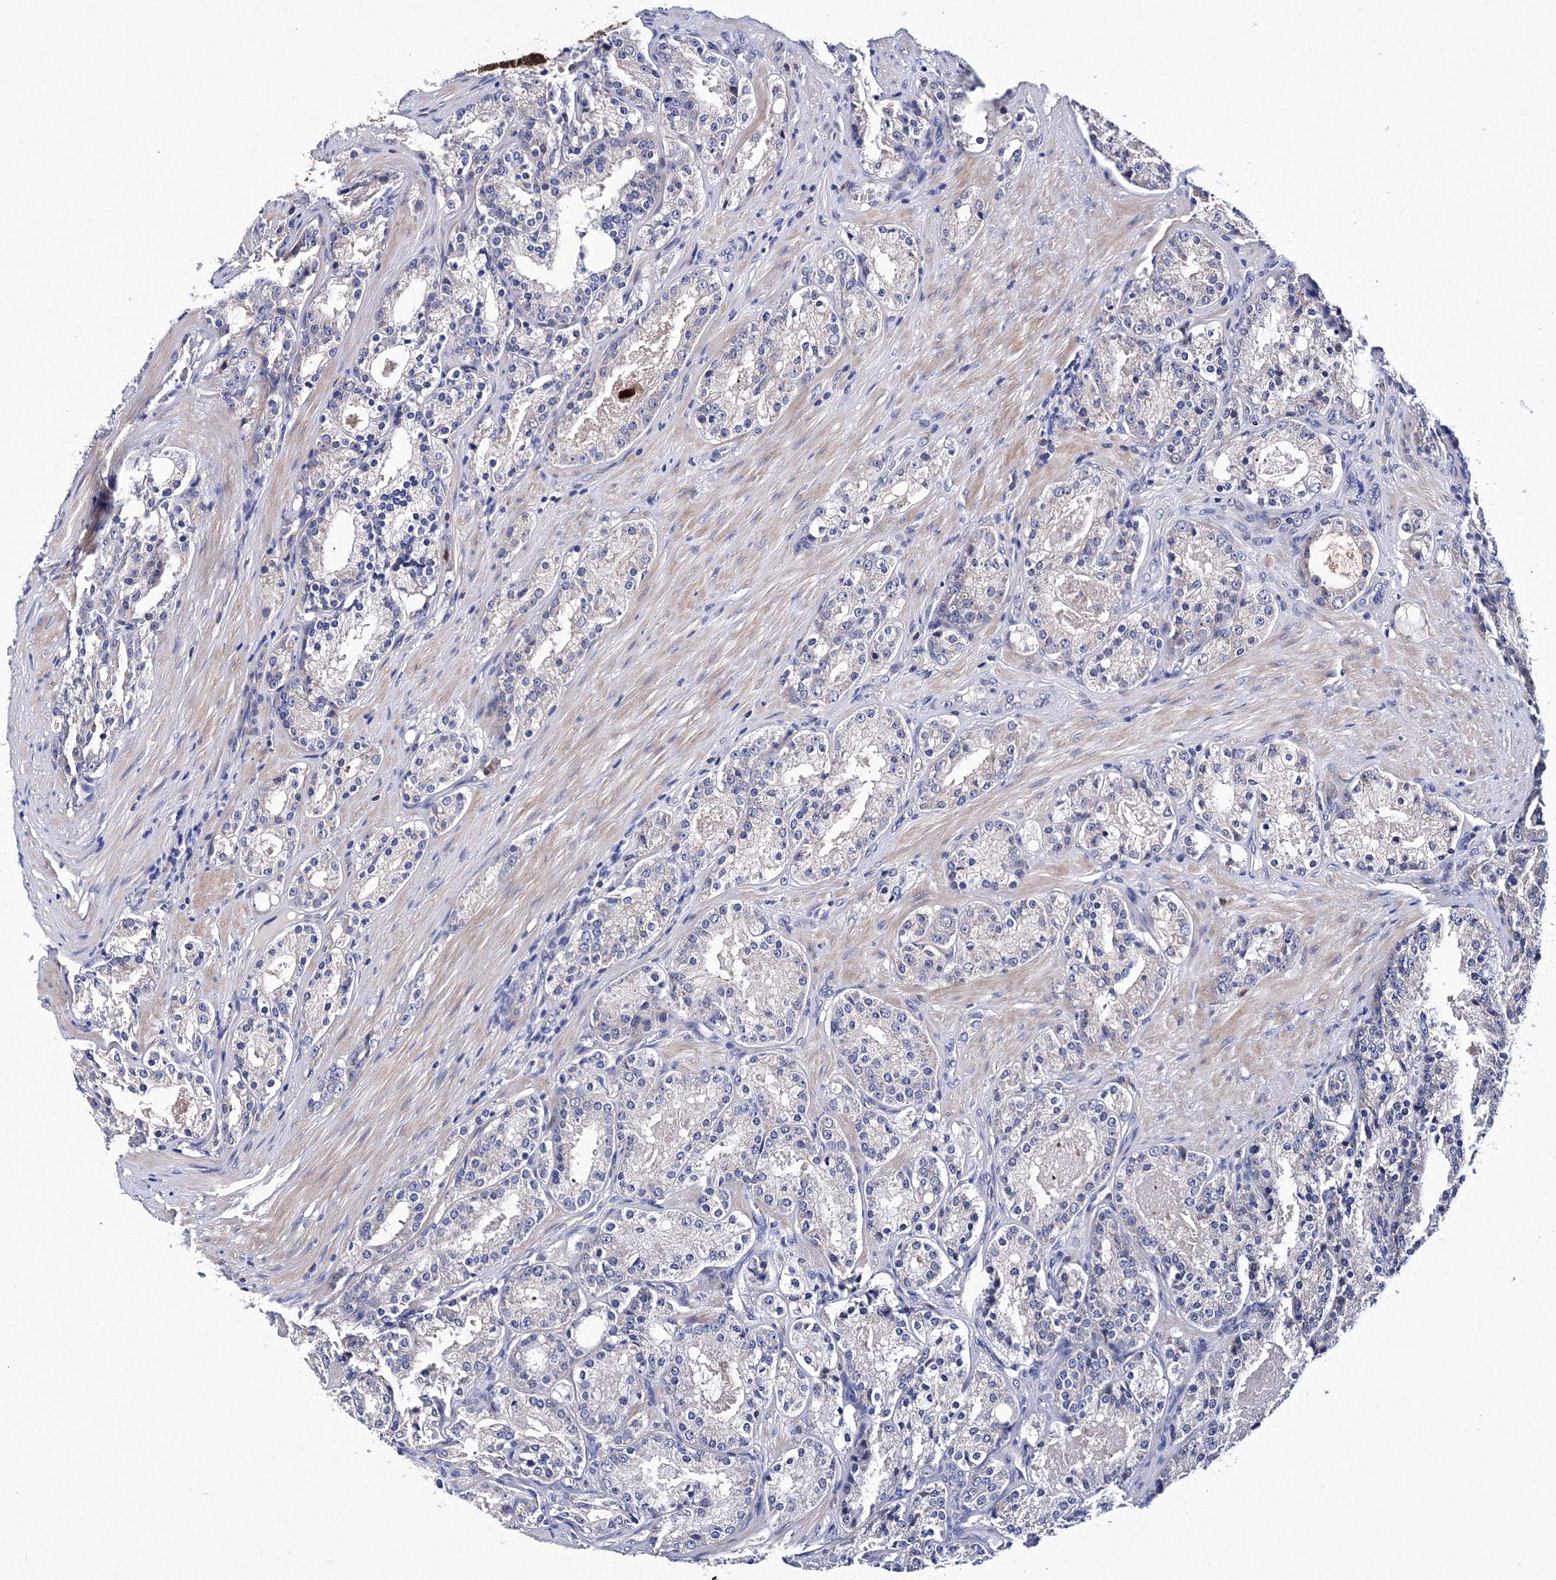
{"staining": {"intensity": "negative", "quantity": "none", "location": "none"}, "tissue": "prostate cancer", "cell_type": "Tumor cells", "image_type": "cancer", "snomed": [{"axis": "morphology", "description": "Adenocarcinoma, High grade"}, {"axis": "topography", "description": "Prostate"}], "caption": "High-grade adenocarcinoma (prostate) stained for a protein using immunohistochemistry (IHC) exhibits no positivity tumor cells.", "gene": "TRPM2", "patient": {"sex": "male", "age": 60}}